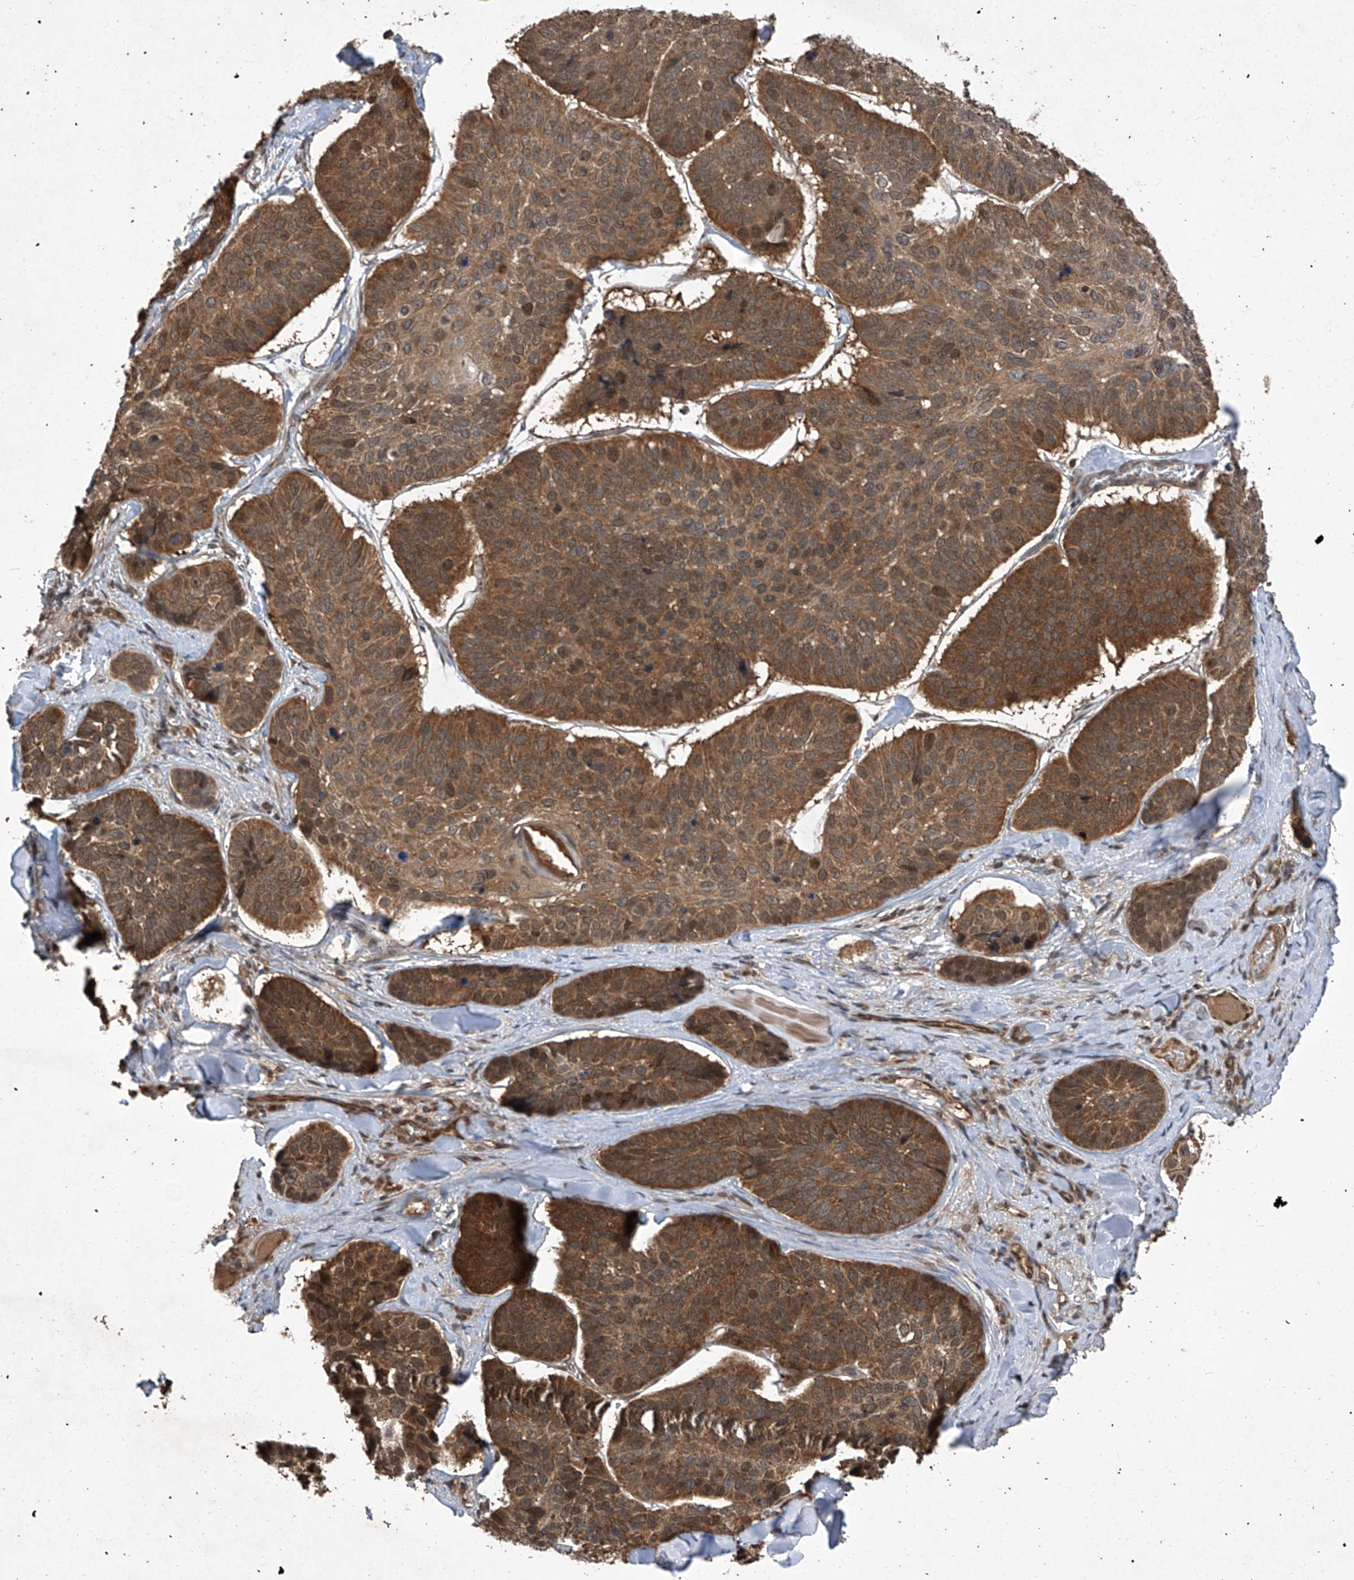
{"staining": {"intensity": "strong", "quantity": ">75%", "location": "cytoplasmic/membranous"}, "tissue": "skin cancer", "cell_type": "Tumor cells", "image_type": "cancer", "snomed": [{"axis": "morphology", "description": "Basal cell carcinoma"}, {"axis": "topography", "description": "Skin"}], "caption": "An image showing strong cytoplasmic/membranous expression in about >75% of tumor cells in skin basal cell carcinoma, as visualized by brown immunohistochemical staining.", "gene": "TSNAX", "patient": {"sex": "male", "age": 62}}